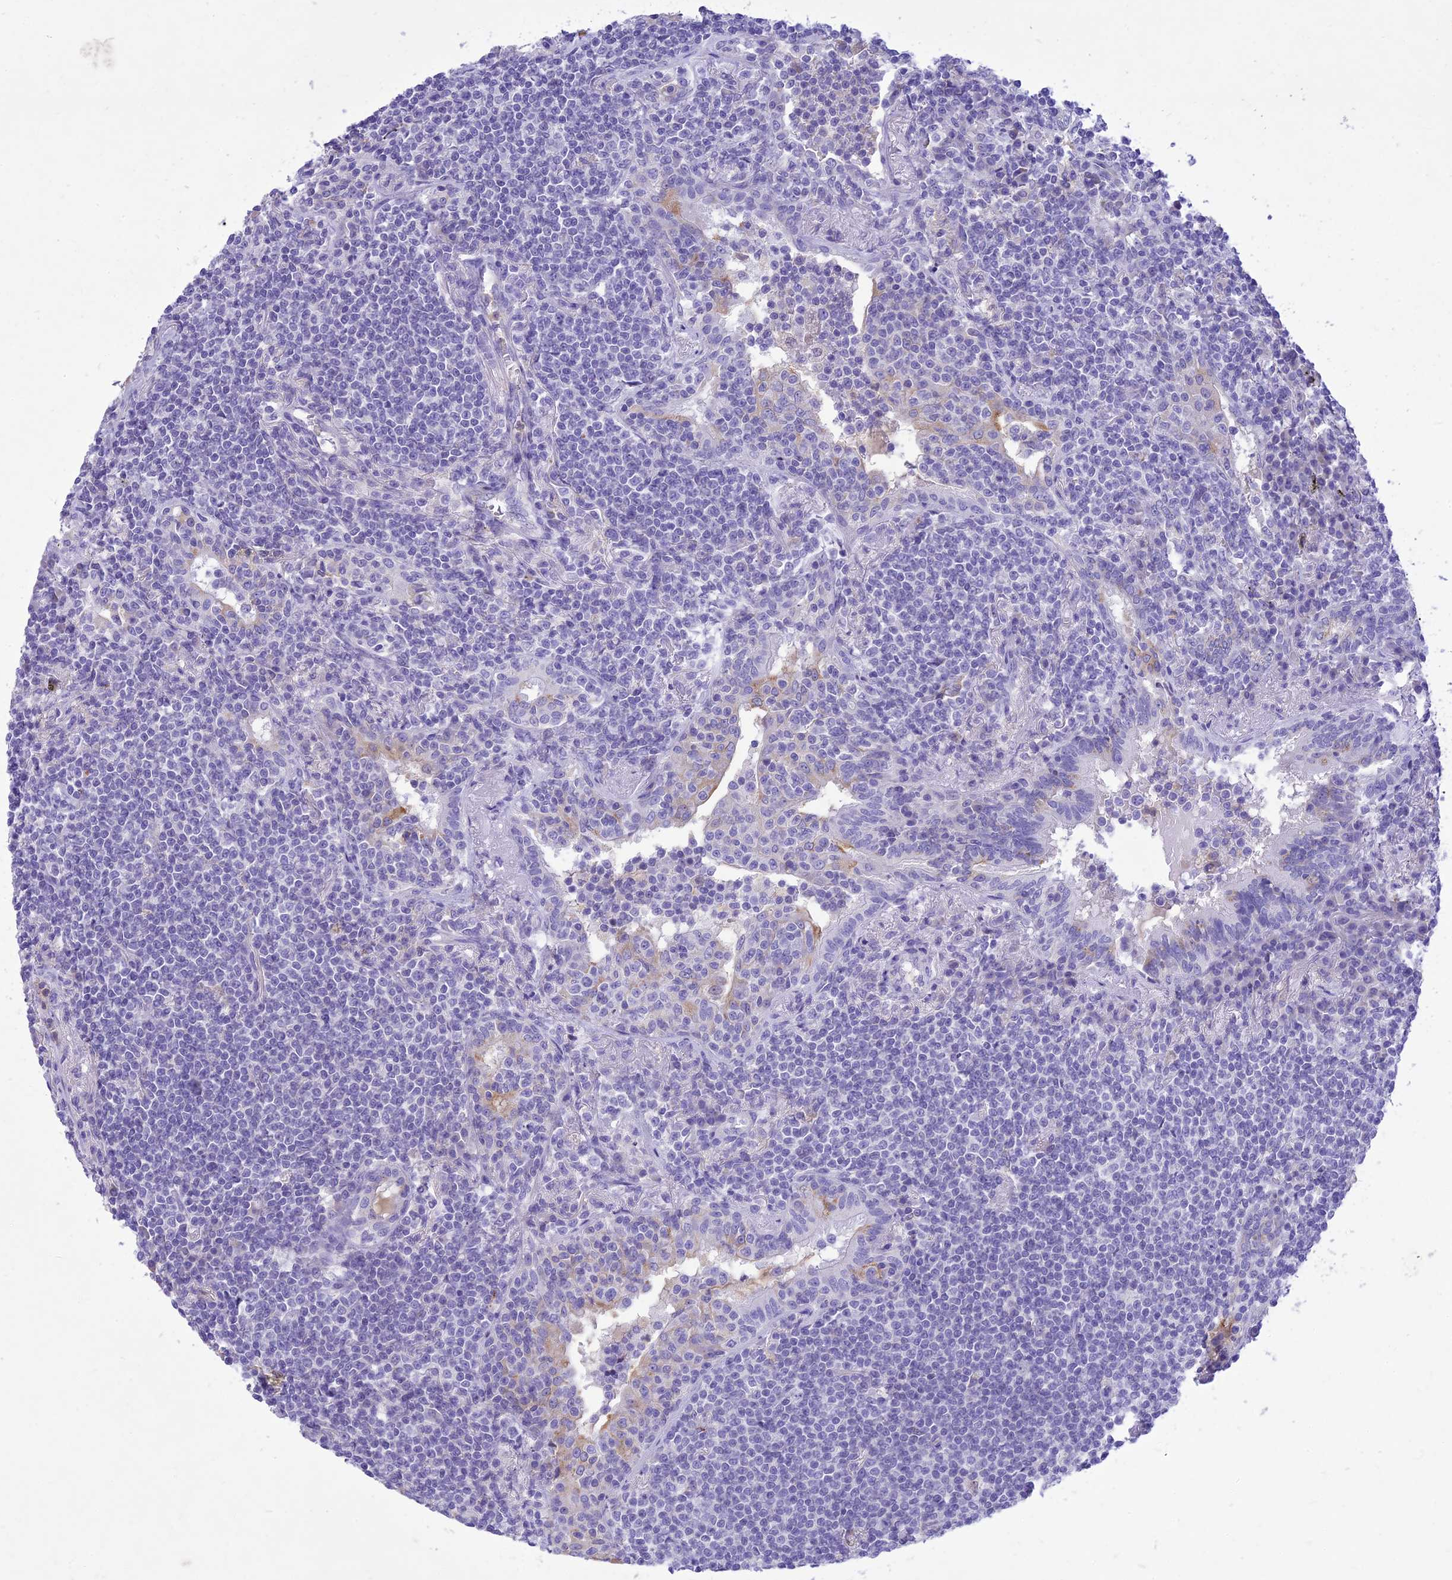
{"staining": {"intensity": "negative", "quantity": "none", "location": "none"}, "tissue": "lymphoma", "cell_type": "Tumor cells", "image_type": "cancer", "snomed": [{"axis": "morphology", "description": "Malignant lymphoma, non-Hodgkin's type, Low grade"}, {"axis": "topography", "description": "Lung"}], "caption": "Histopathology image shows no significant protein expression in tumor cells of low-grade malignant lymphoma, non-Hodgkin's type.", "gene": "SLC13A5", "patient": {"sex": "female", "age": 71}}